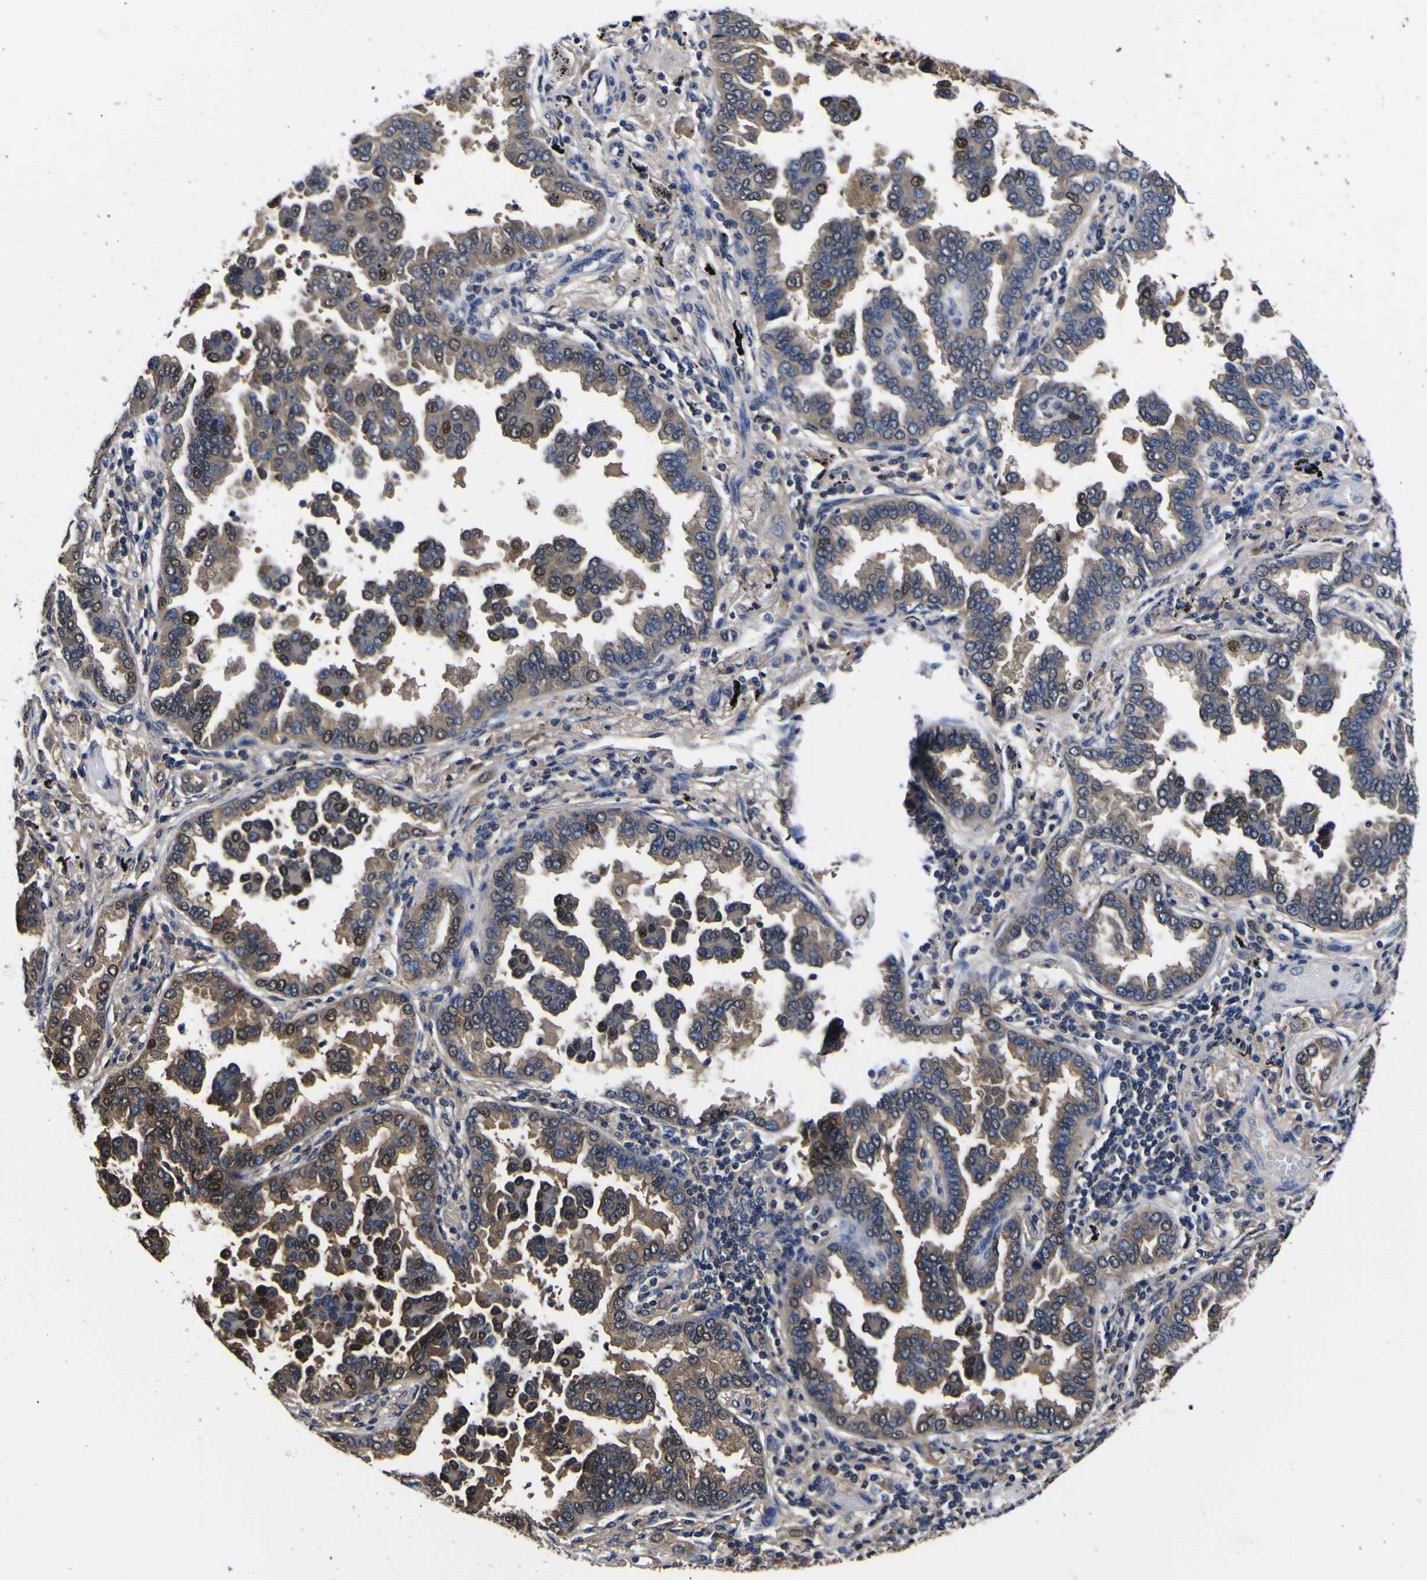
{"staining": {"intensity": "moderate", "quantity": "<25%", "location": "cytoplasmic/membranous,nuclear"}, "tissue": "lung cancer", "cell_type": "Tumor cells", "image_type": "cancer", "snomed": [{"axis": "morphology", "description": "Normal tissue, NOS"}, {"axis": "morphology", "description": "Adenocarcinoma, NOS"}, {"axis": "topography", "description": "Lung"}], "caption": "This photomicrograph displays adenocarcinoma (lung) stained with immunohistochemistry (IHC) to label a protein in brown. The cytoplasmic/membranous and nuclear of tumor cells show moderate positivity for the protein. Nuclei are counter-stained blue.", "gene": "FAM110B", "patient": {"sex": "male", "age": 59}}